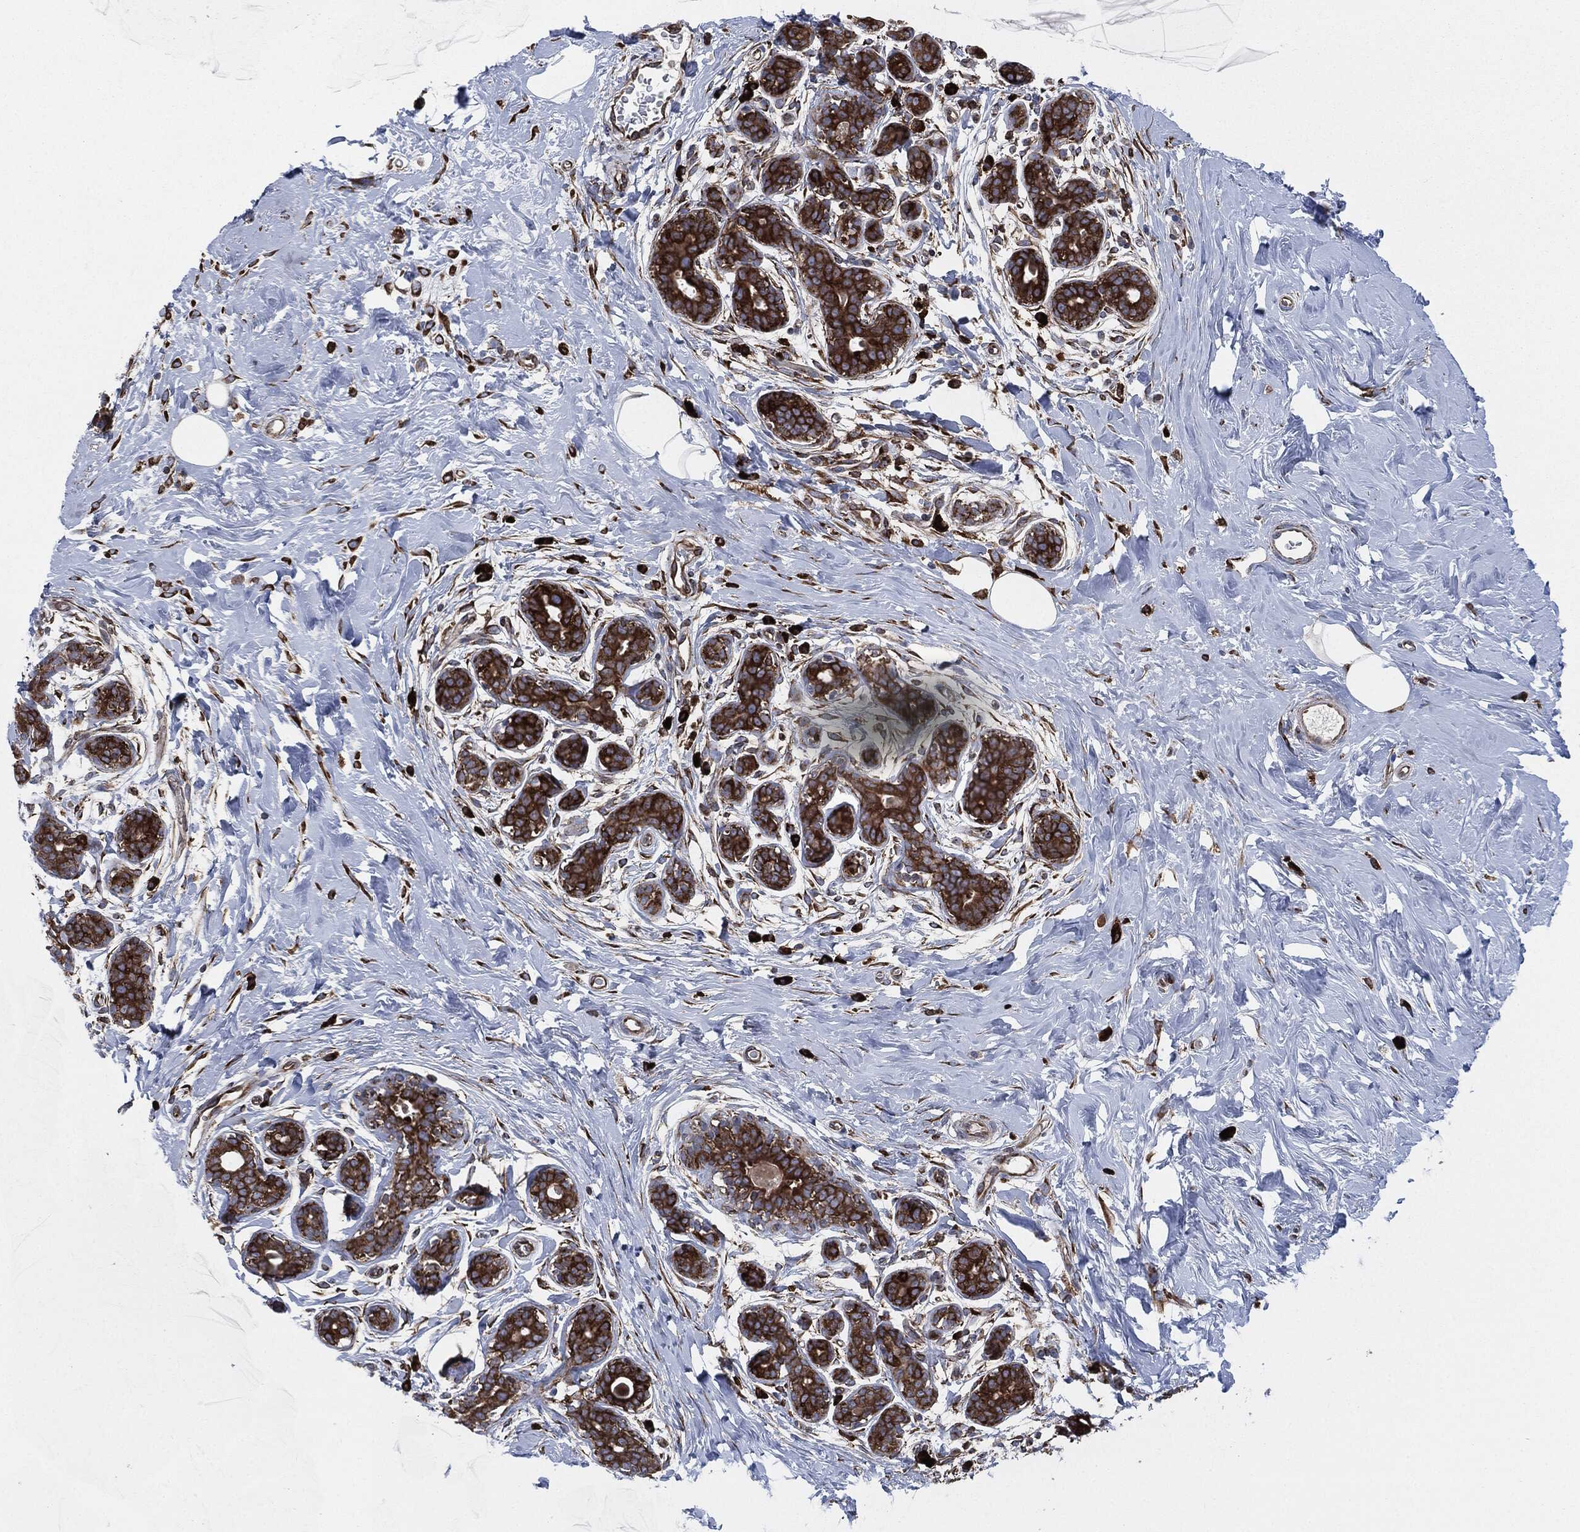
{"staining": {"intensity": "negative", "quantity": "none", "location": "none"}, "tissue": "breast", "cell_type": "Adipocytes", "image_type": "normal", "snomed": [{"axis": "morphology", "description": "Normal tissue, NOS"}, {"axis": "topography", "description": "Breast"}], "caption": "IHC micrograph of normal breast: human breast stained with DAB demonstrates no significant protein expression in adipocytes. (DAB immunohistochemistry (IHC) visualized using brightfield microscopy, high magnification).", "gene": "CALR", "patient": {"sex": "female", "age": 43}}